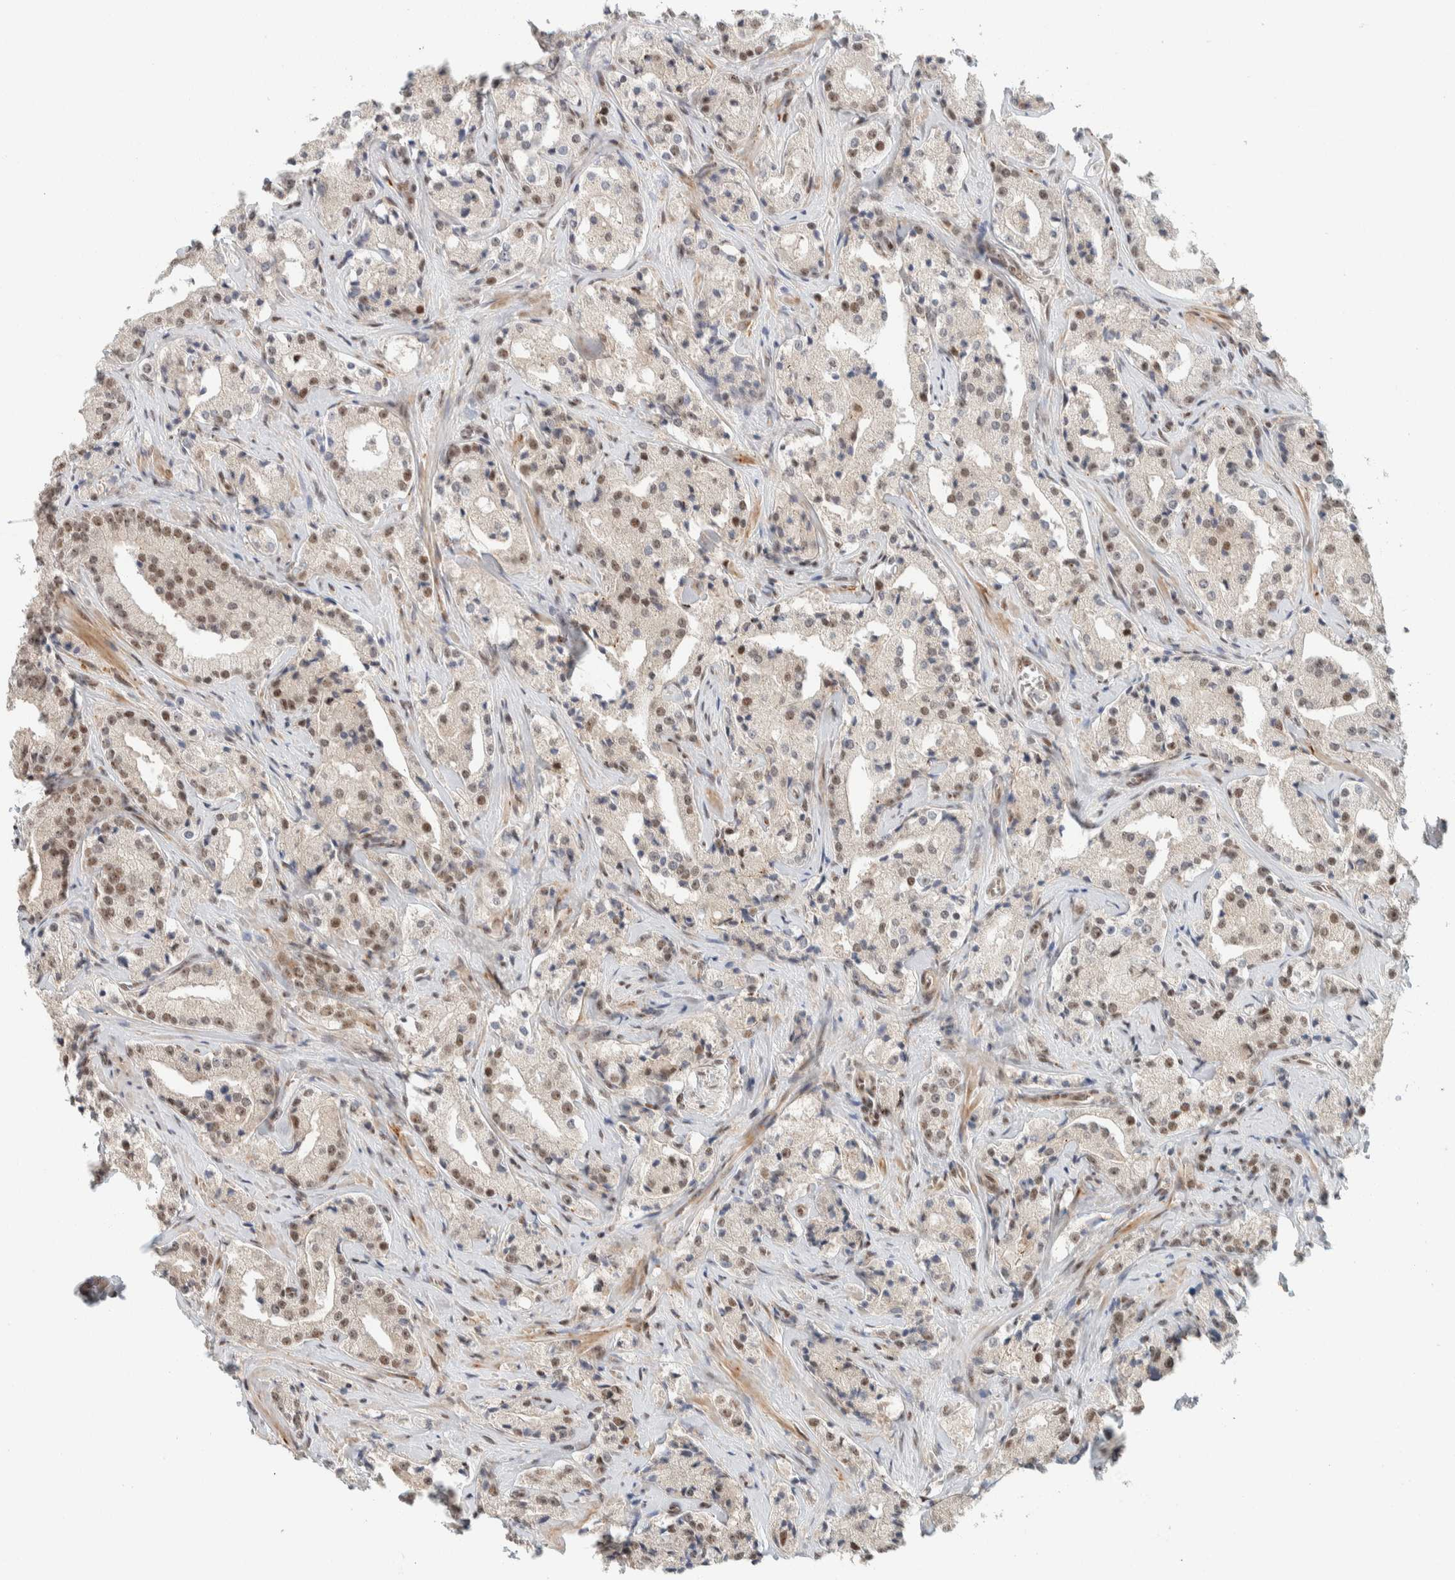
{"staining": {"intensity": "moderate", "quantity": "25%-75%", "location": "nuclear"}, "tissue": "prostate cancer", "cell_type": "Tumor cells", "image_type": "cancer", "snomed": [{"axis": "morphology", "description": "Adenocarcinoma, High grade"}, {"axis": "topography", "description": "Prostate"}], "caption": "A high-resolution image shows immunohistochemistry (IHC) staining of prostate cancer (high-grade adenocarcinoma), which displays moderate nuclear positivity in approximately 25%-75% of tumor cells.", "gene": "ZBTB2", "patient": {"sex": "male", "age": 63}}